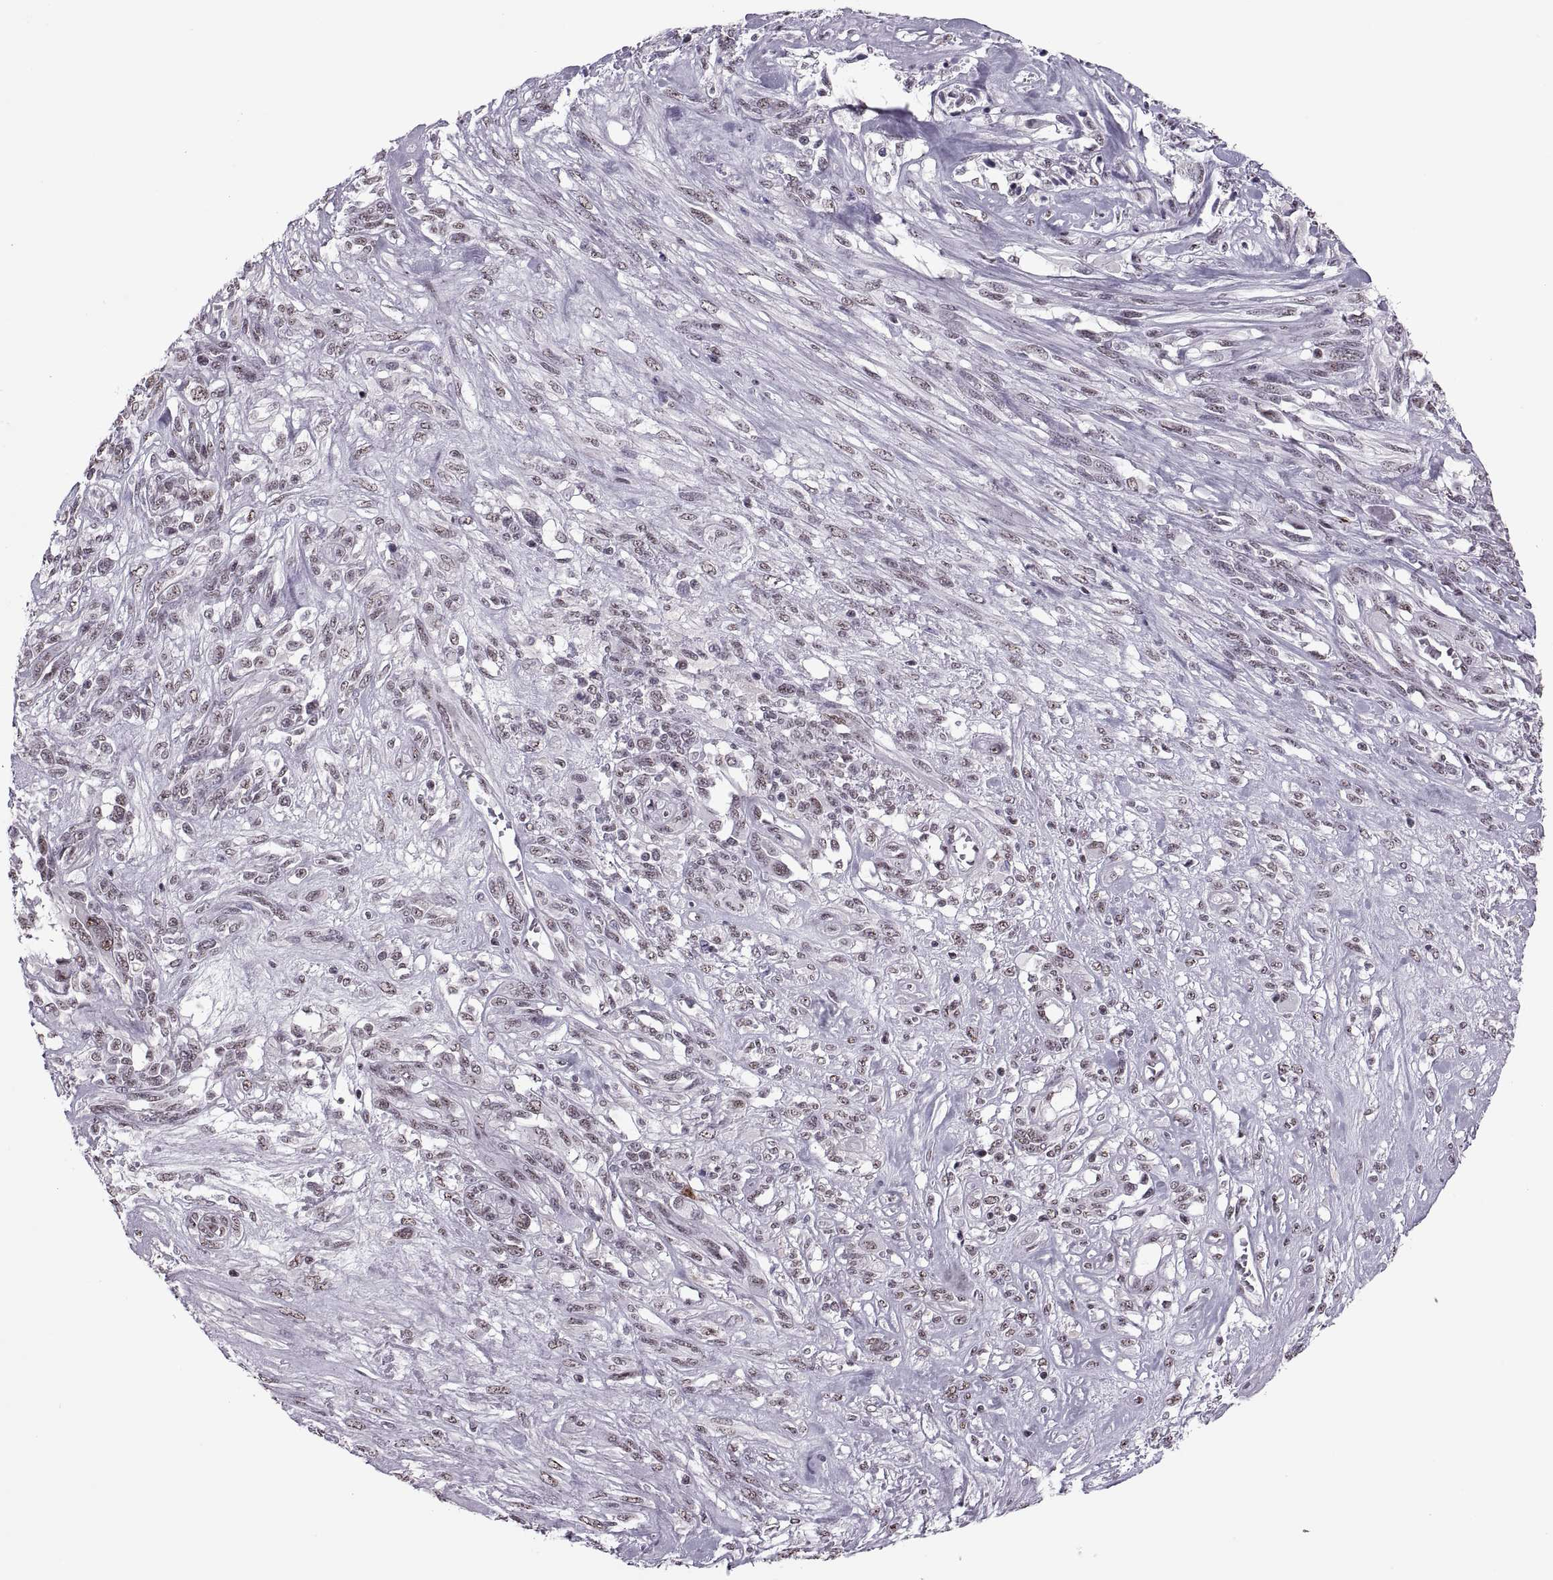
{"staining": {"intensity": "weak", "quantity": "25%-75%", "location": "nuclear"}, "tissue": "melanoma", "cell_type": "Tumor cells", "image_type": "cancer", "snomed": [{"axis": "morphology", "description": "Malignant melanoma, NOS"}, {"axis": "topography", "description": "Skin"}], "caption": "Melanoma stained with a protein marker exhibits weak staining in tumor cells.", "gene": "MAGEA4", "patient": {"sex": "female", "age": 91}}